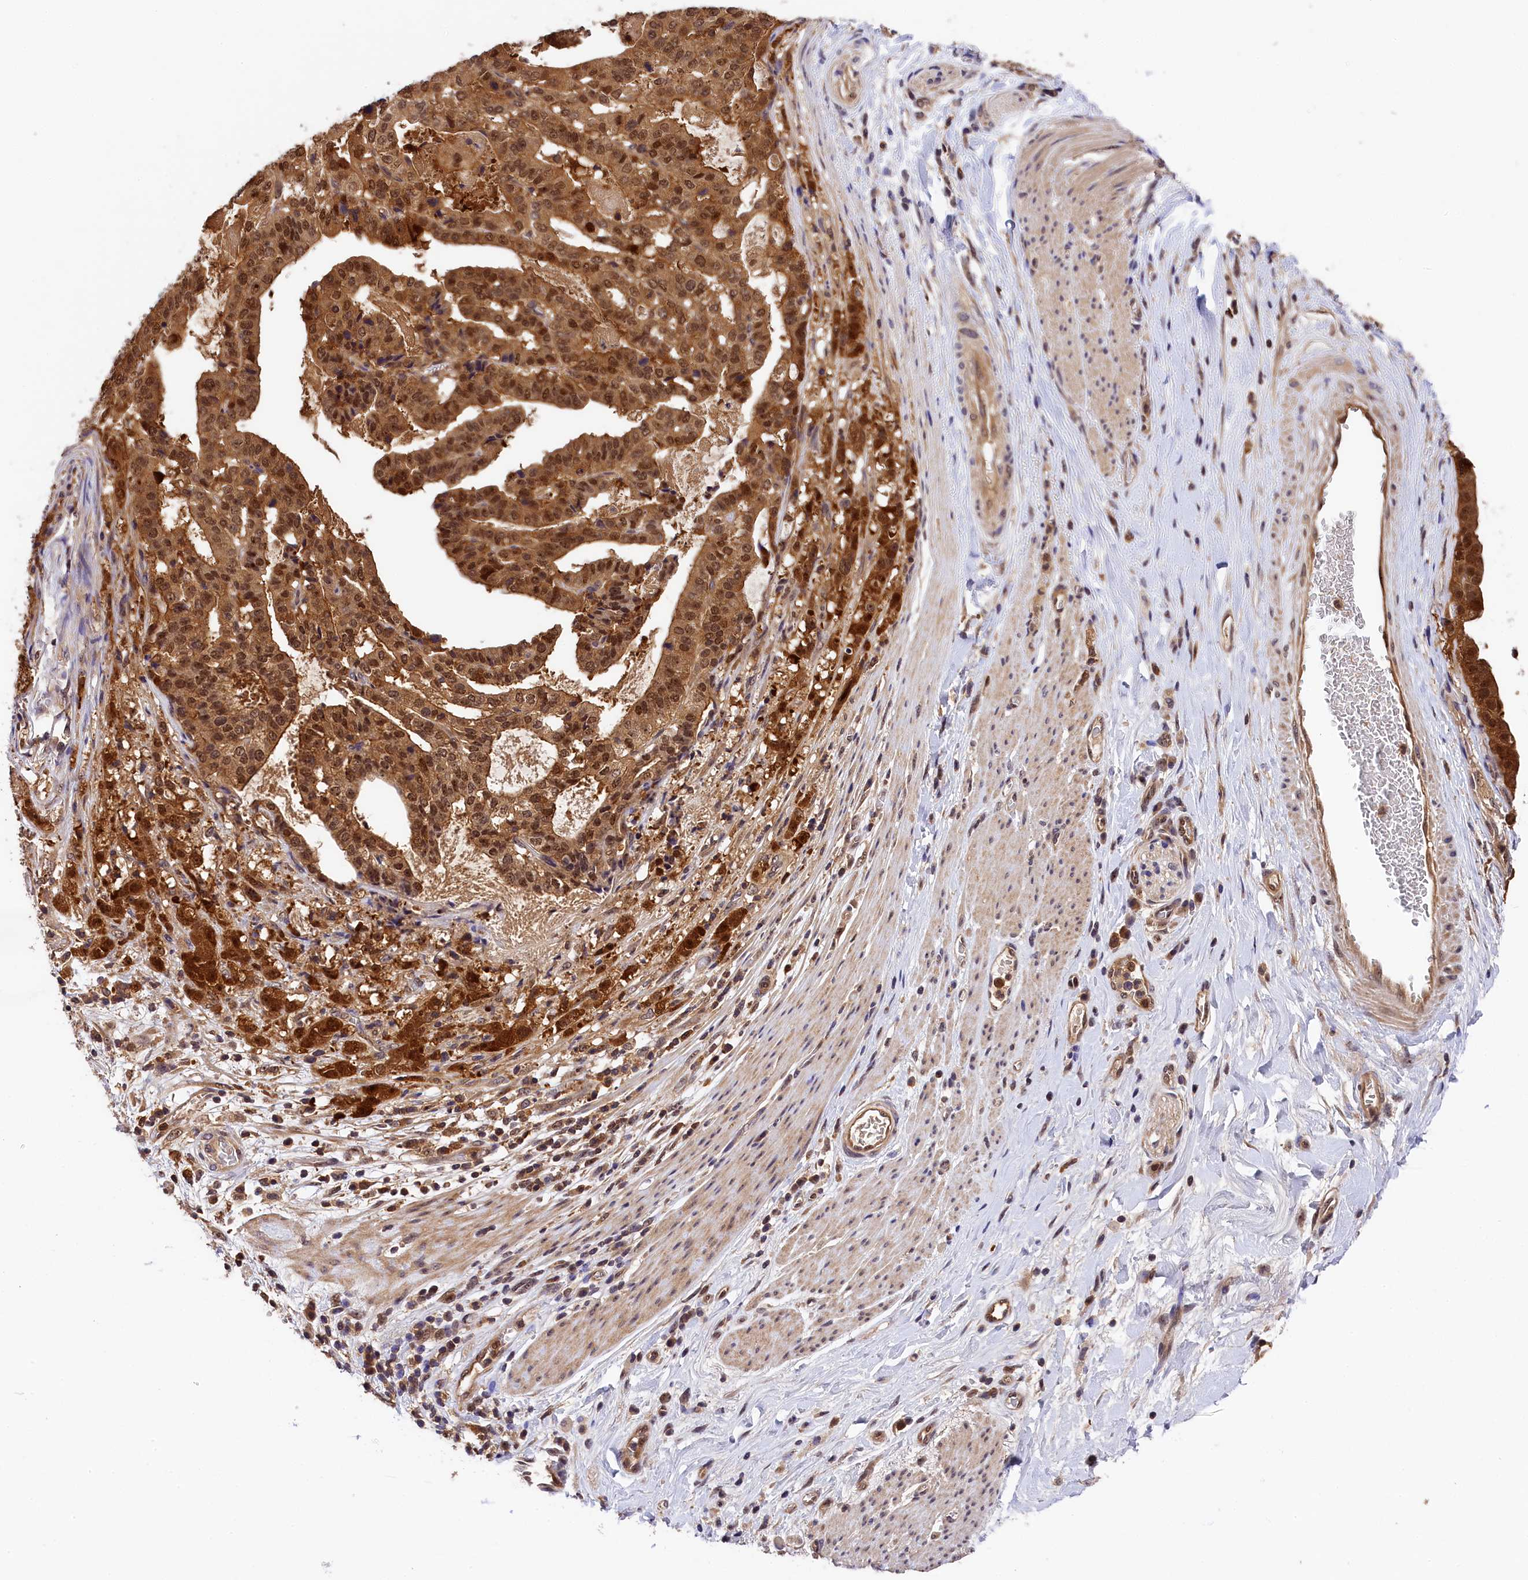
{"staining": {"intensity": "moderate", "quantity": ">75%", "location": "cytoplasmic/membranous,nuclear"}, "tissue": "stomach cancer", "cell_type": "Tumor cells", "image_type": "cancer", "snomed": [{"axis": "morphology", "description": "Adenocarcinoma, NOS"}, {"axis": "topography", "description": "Stomach"}], "caption": "Stomach adenocarcinoma was stained to show a protein in brown. There is medium levels of moderate cytoplasmic/membranous and nuclear staining in about >75% of tumor cells. Using DAB (3,3'-diaminobenzidine) (brown) and hematoxylin (blue) stains, captured at high magnification using brightfield microscopy.", "gene": "EIF6", "patient": {"sex": "male", "age": 48}}